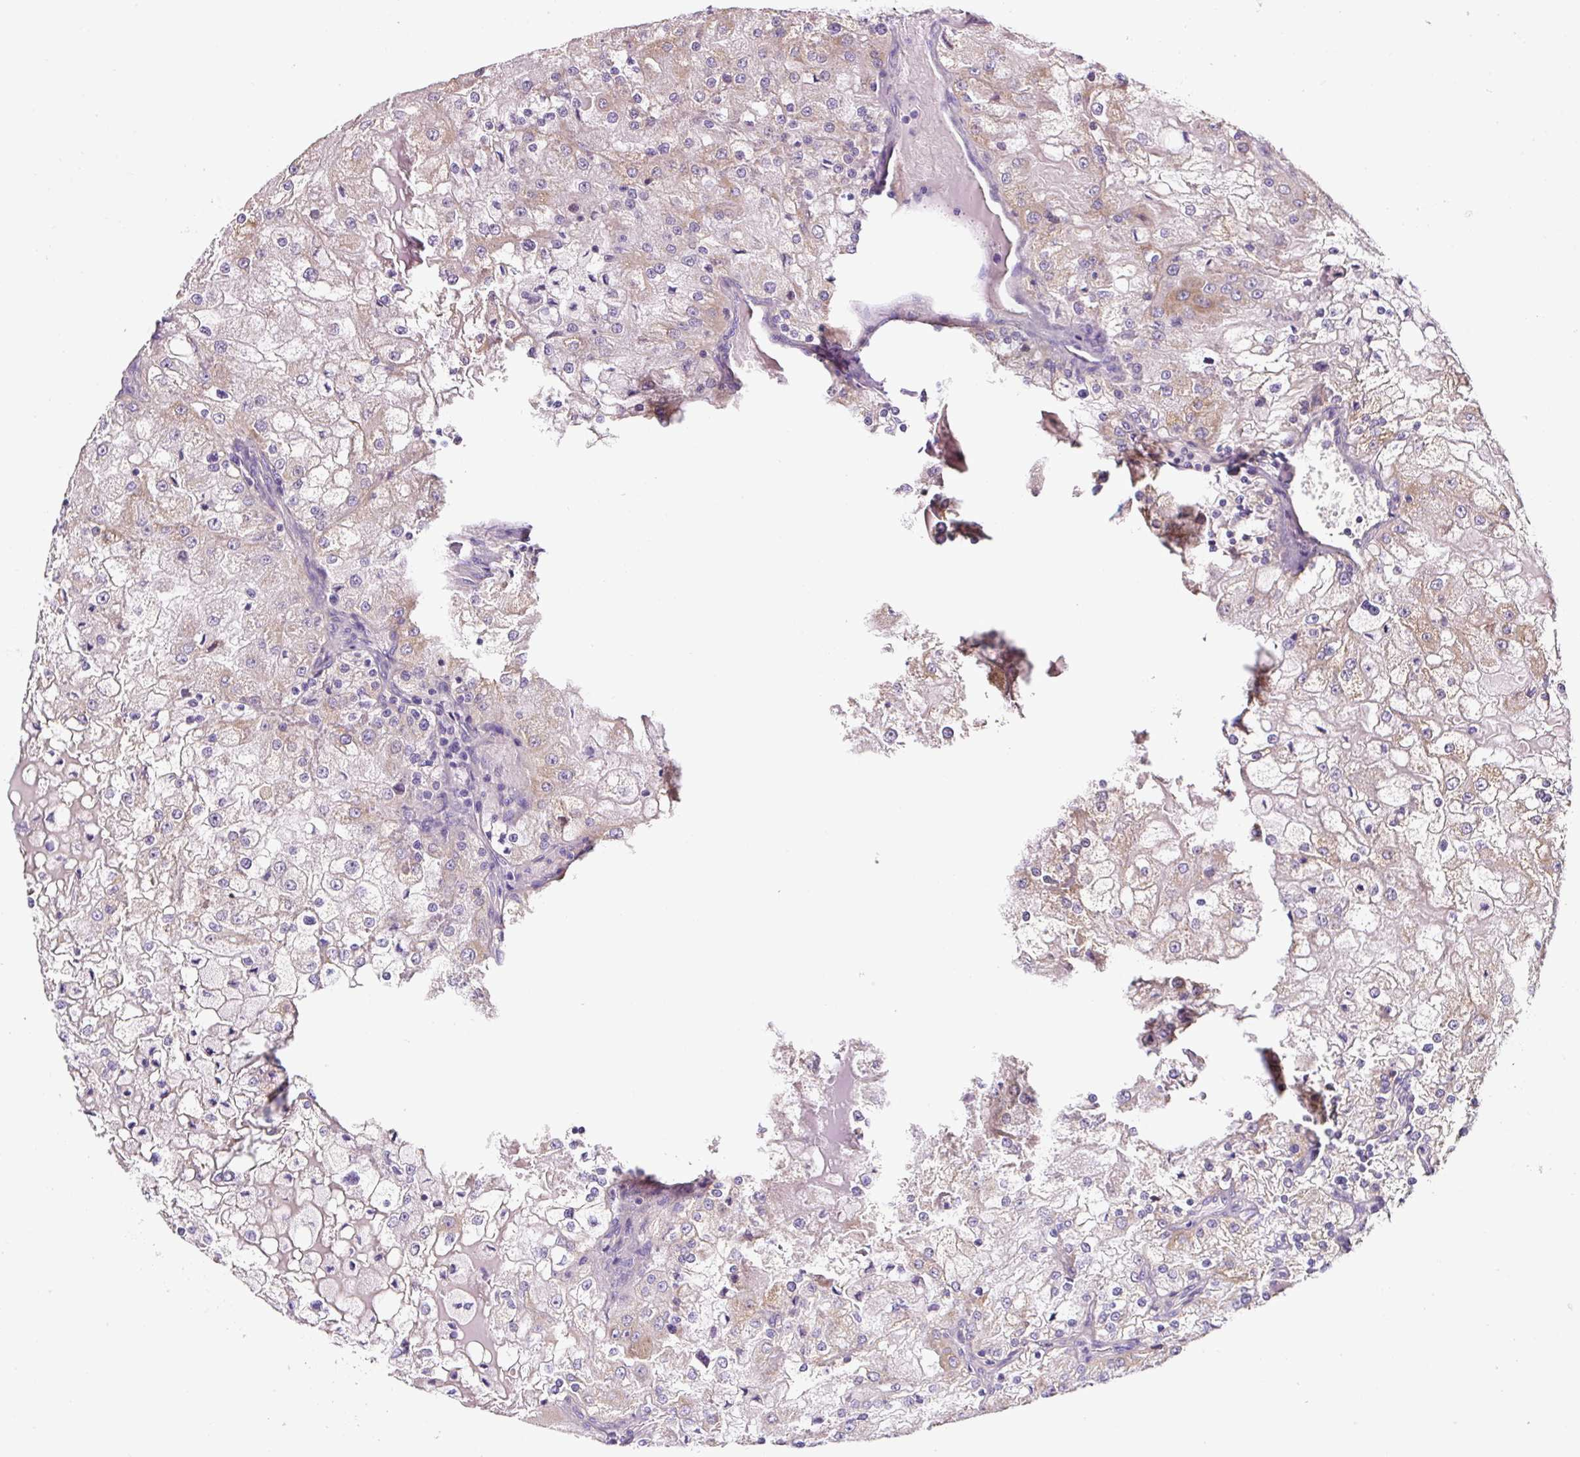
{"staining": {"intensity": "weak", "quantity": "<25%", "location": "cytoplasmic/membranous"}, "tissue": "renal cancer", "cell_type": "Tumor cells", "image_type": "cancer", "snomed": [{"axis": "morphology", "description": "Adenocarcinoma, NOS"}, {"axis": "topography", "description": "Kidney"}], "caption": "DAB (3,3'-diaminobenzidine) immunohistochemical staining of adenocarcinoma (renal) shows no significant positivity in tumor cells. (DAB immunohistochemistry (IHC) with hematoxylin counter stain).", "gene": "OR14A2", "patient": {"sex": "female", "age": 74}}